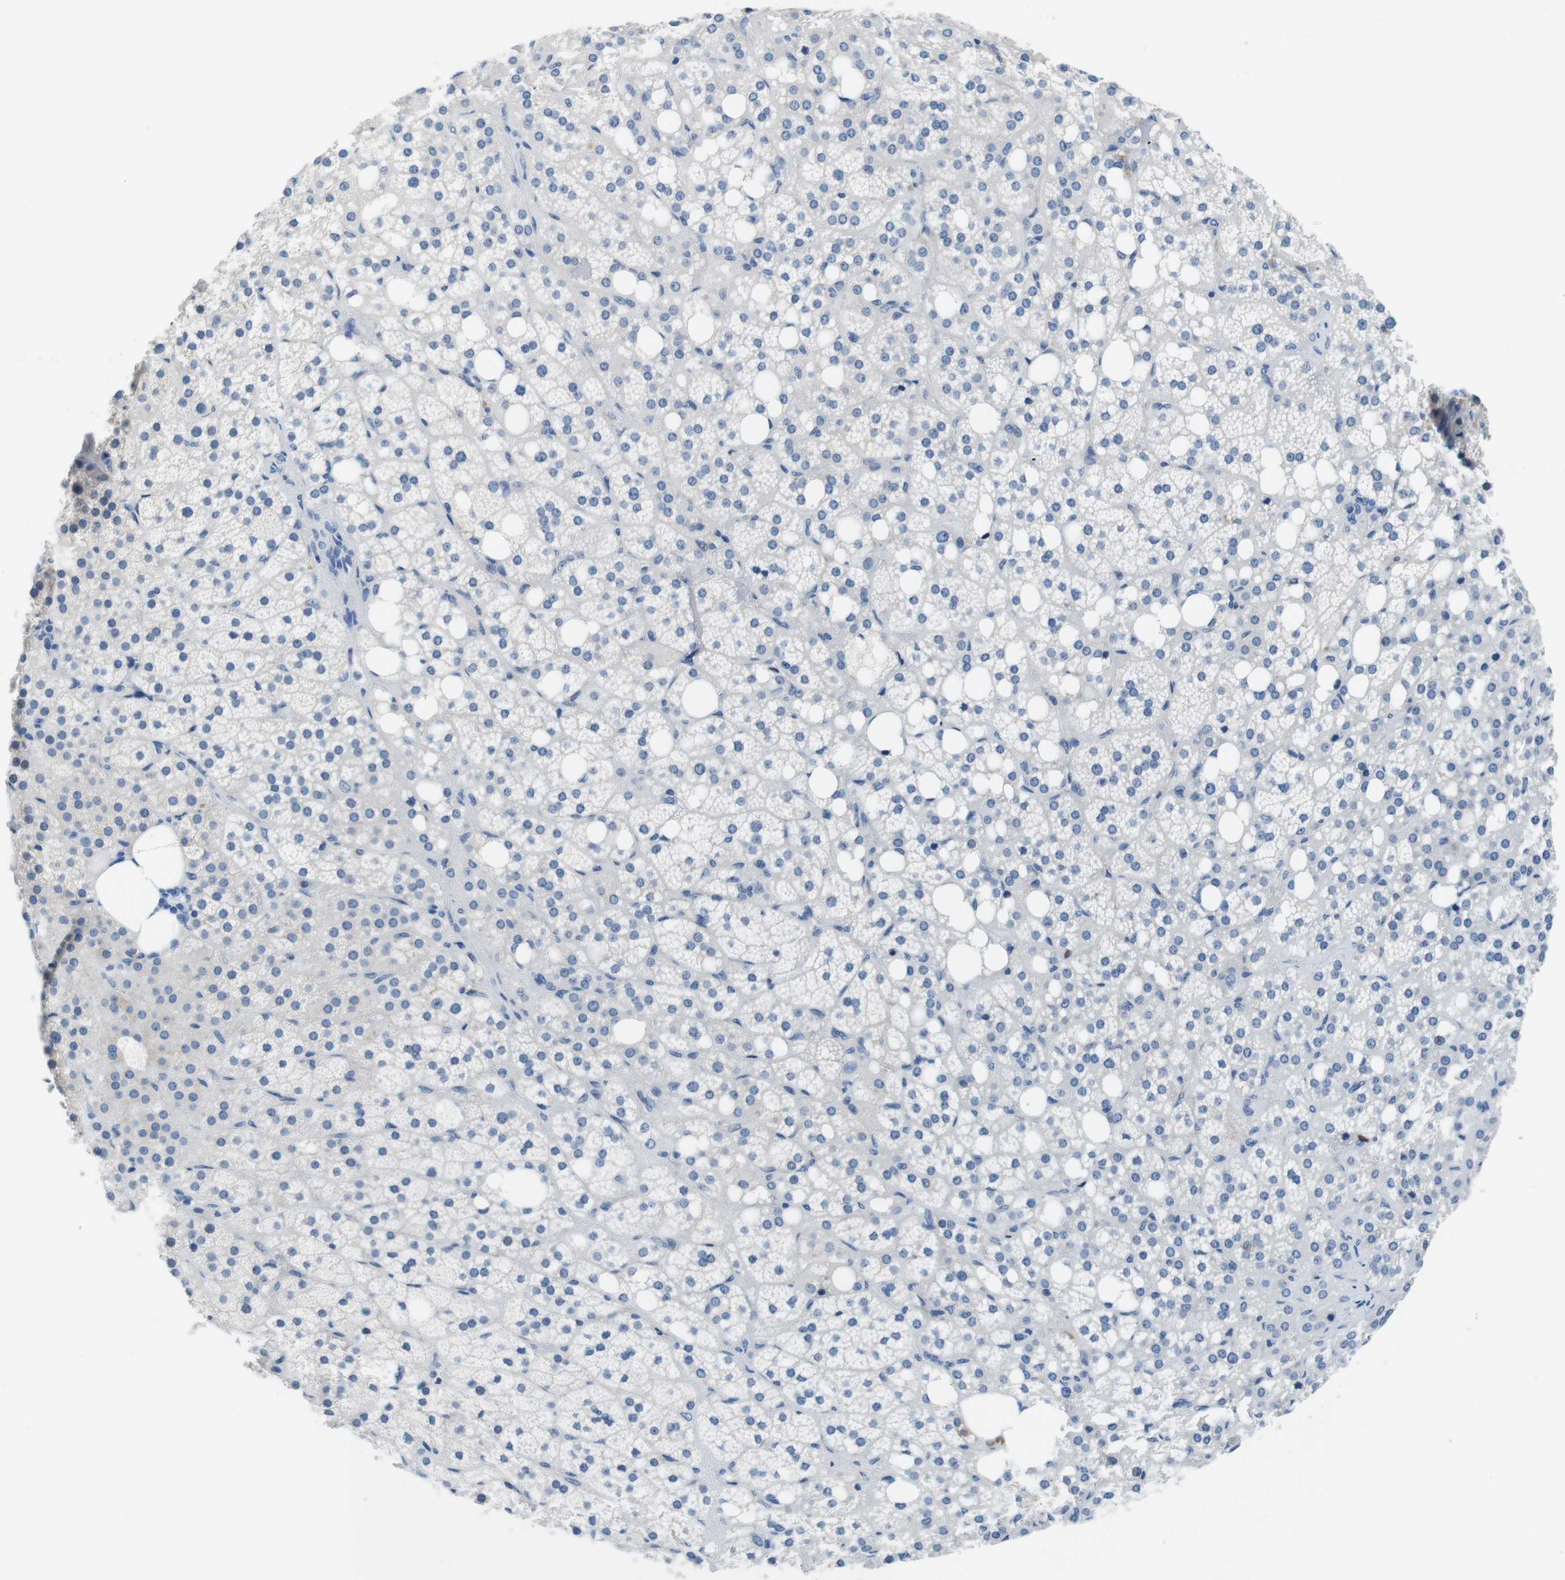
{"staining": {"intensity": "strong", "quantity": "25%-75%", "location": "cytoplasmic/membranous,nuclear"}, "tissue": "adrenal gland", "cell_type": "Glandular cells", "image_type": "normal", "snomed": [{"axis": "morphology", "description": "Normal tissue, NOS"}, {"axis": "topography", "description": "Adrenal gland"}], "caption": "A brown stain shows strong cytoplasmic/membranous,nuclear expression of a protein in glandular cells of benign adrenal gland. (brown staining indicates protein expression, while blue staining denotes nuclei).", "gene": "IGHD", "patient": {"sex": "female", "age": 59}}